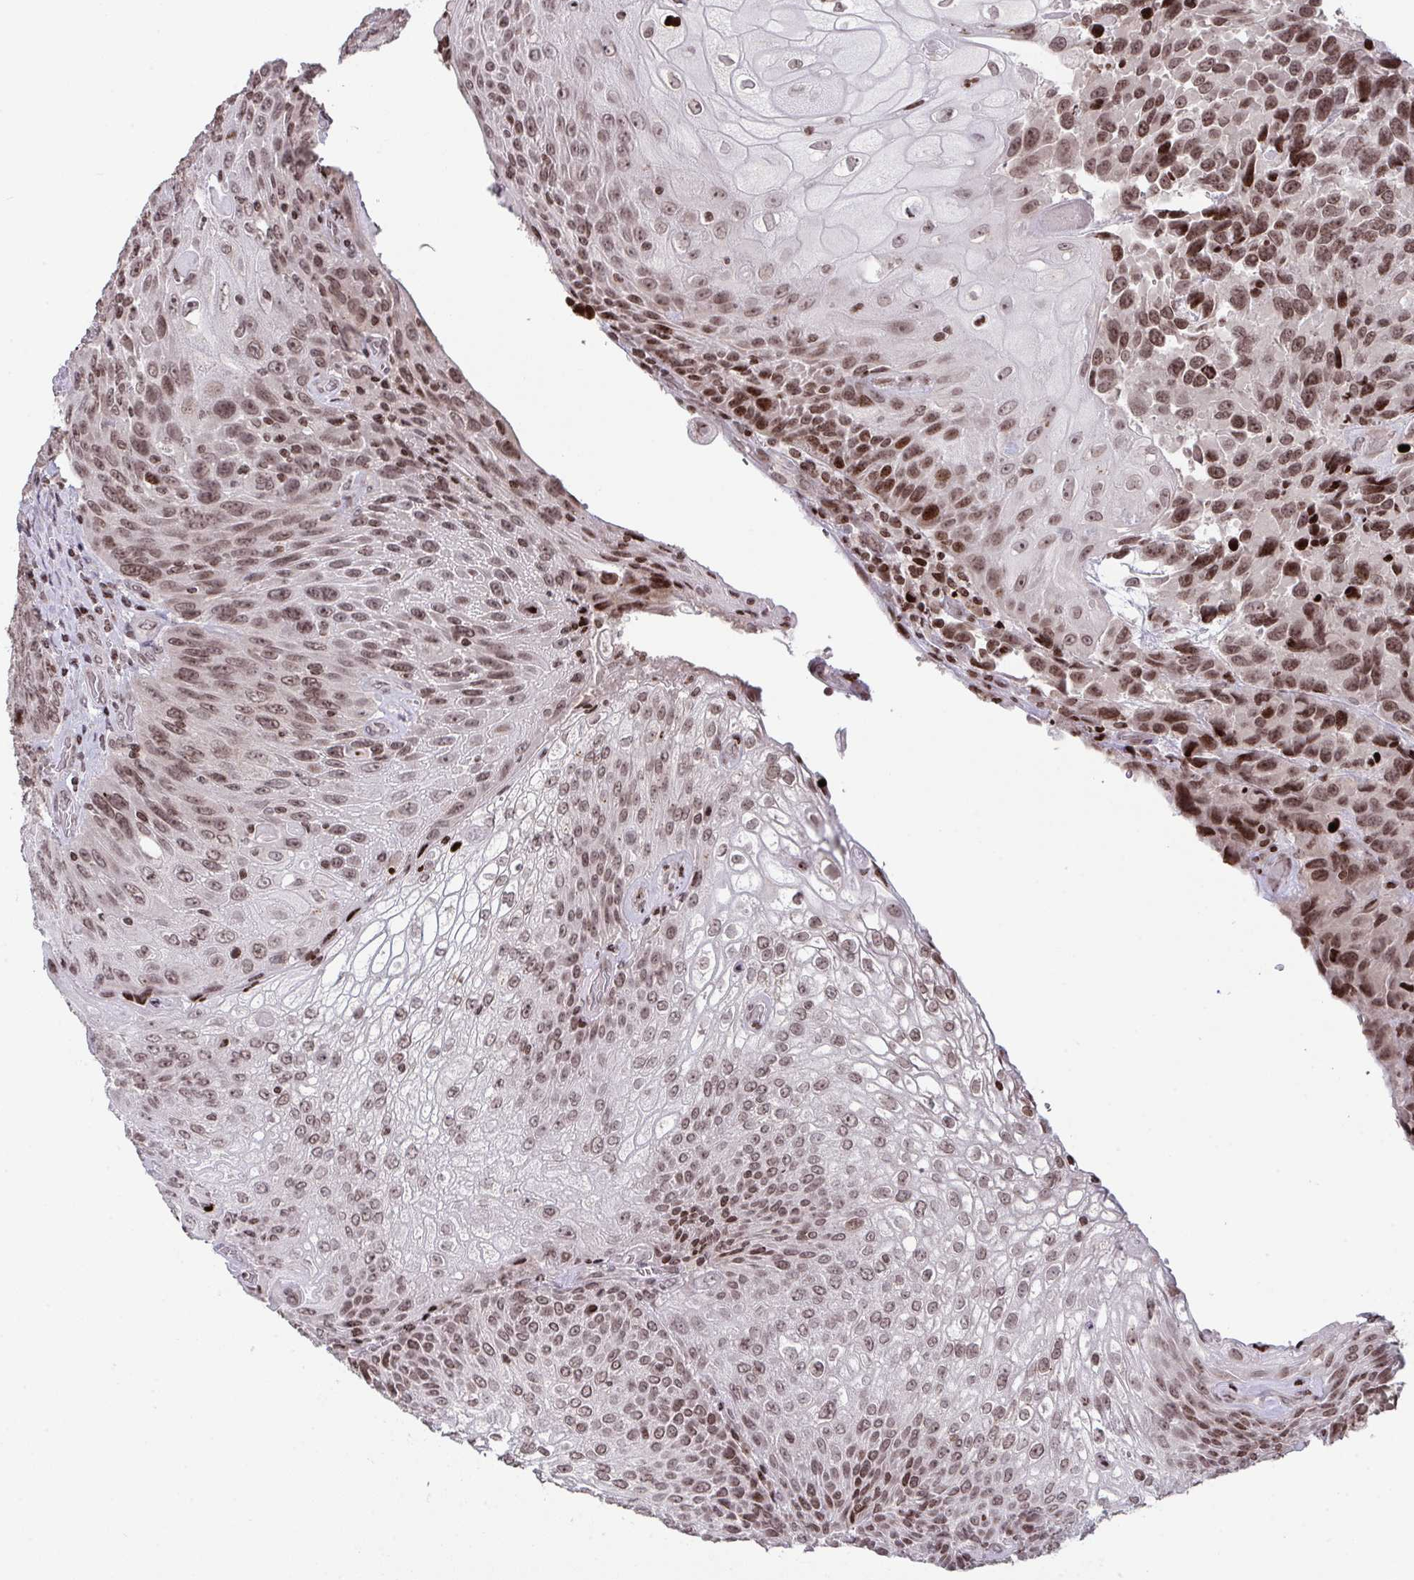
{"staining": {"intensity": "moderate", "quantity": ">75%", "location": "nuclear"}, "tissue": "urothelial cancer", "cell_type": "Tumor cells", "image_type": "cancer", "snomed": [{"axis": "morphology", "description": "Urothelial carcinoma, High grade"}, {"axis": "topography", "description": "Urinary bladder"}], "caption": "Protein expression analysis of urothelial carcinoma (high-grade) exhibits moderate nuclear expression in approximately >75% of tumor cells. The staining was performed using DAB (3,3'-diaminobenzidine), with brown indicating positive protein expression. Nuclei are stained blue with hematoxylin.", "gene": "NIP7", "patient": {"sex": "female", "age": 70}}